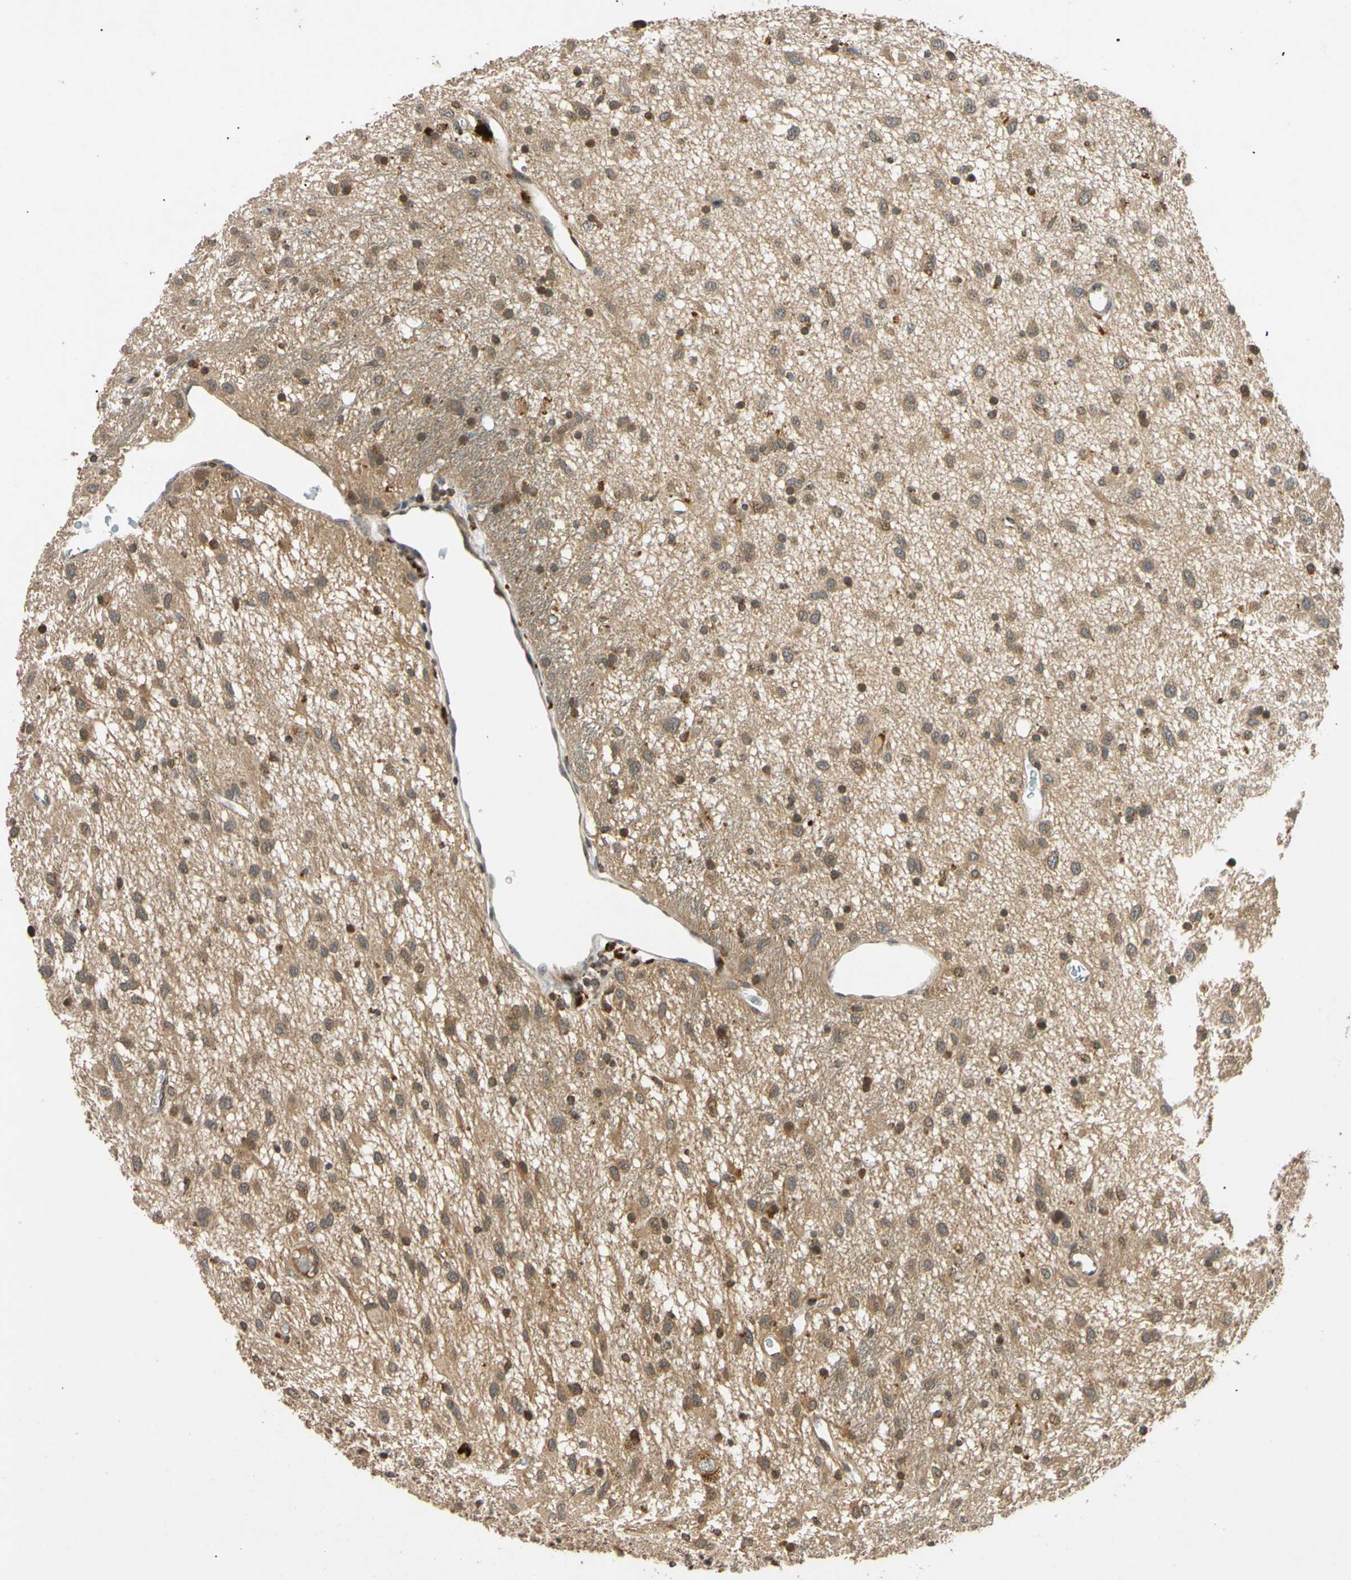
{"staining": {"intensity": "moderate", "quantity": ">75%", "location": "cytoplasmic/membranous"}, "tissue": "glioma", "cell_type": "Tumor cells", "image_type": "cancer", "snomed": [{"axis": "morphology", "description": "Glioma, malignant, Low grade"}, {"axis": "topography", "description": "Brain"}], "caption": "Immunohistochemistry (IHC) histopathology image of human glioma stained for a protein (brown), which displays medium levels of moderate cytoplasmic/membranous expression in about >75% of tumor cells.", "gene": "MRPS22", "patient": {"sex": "male", "age": 77}}